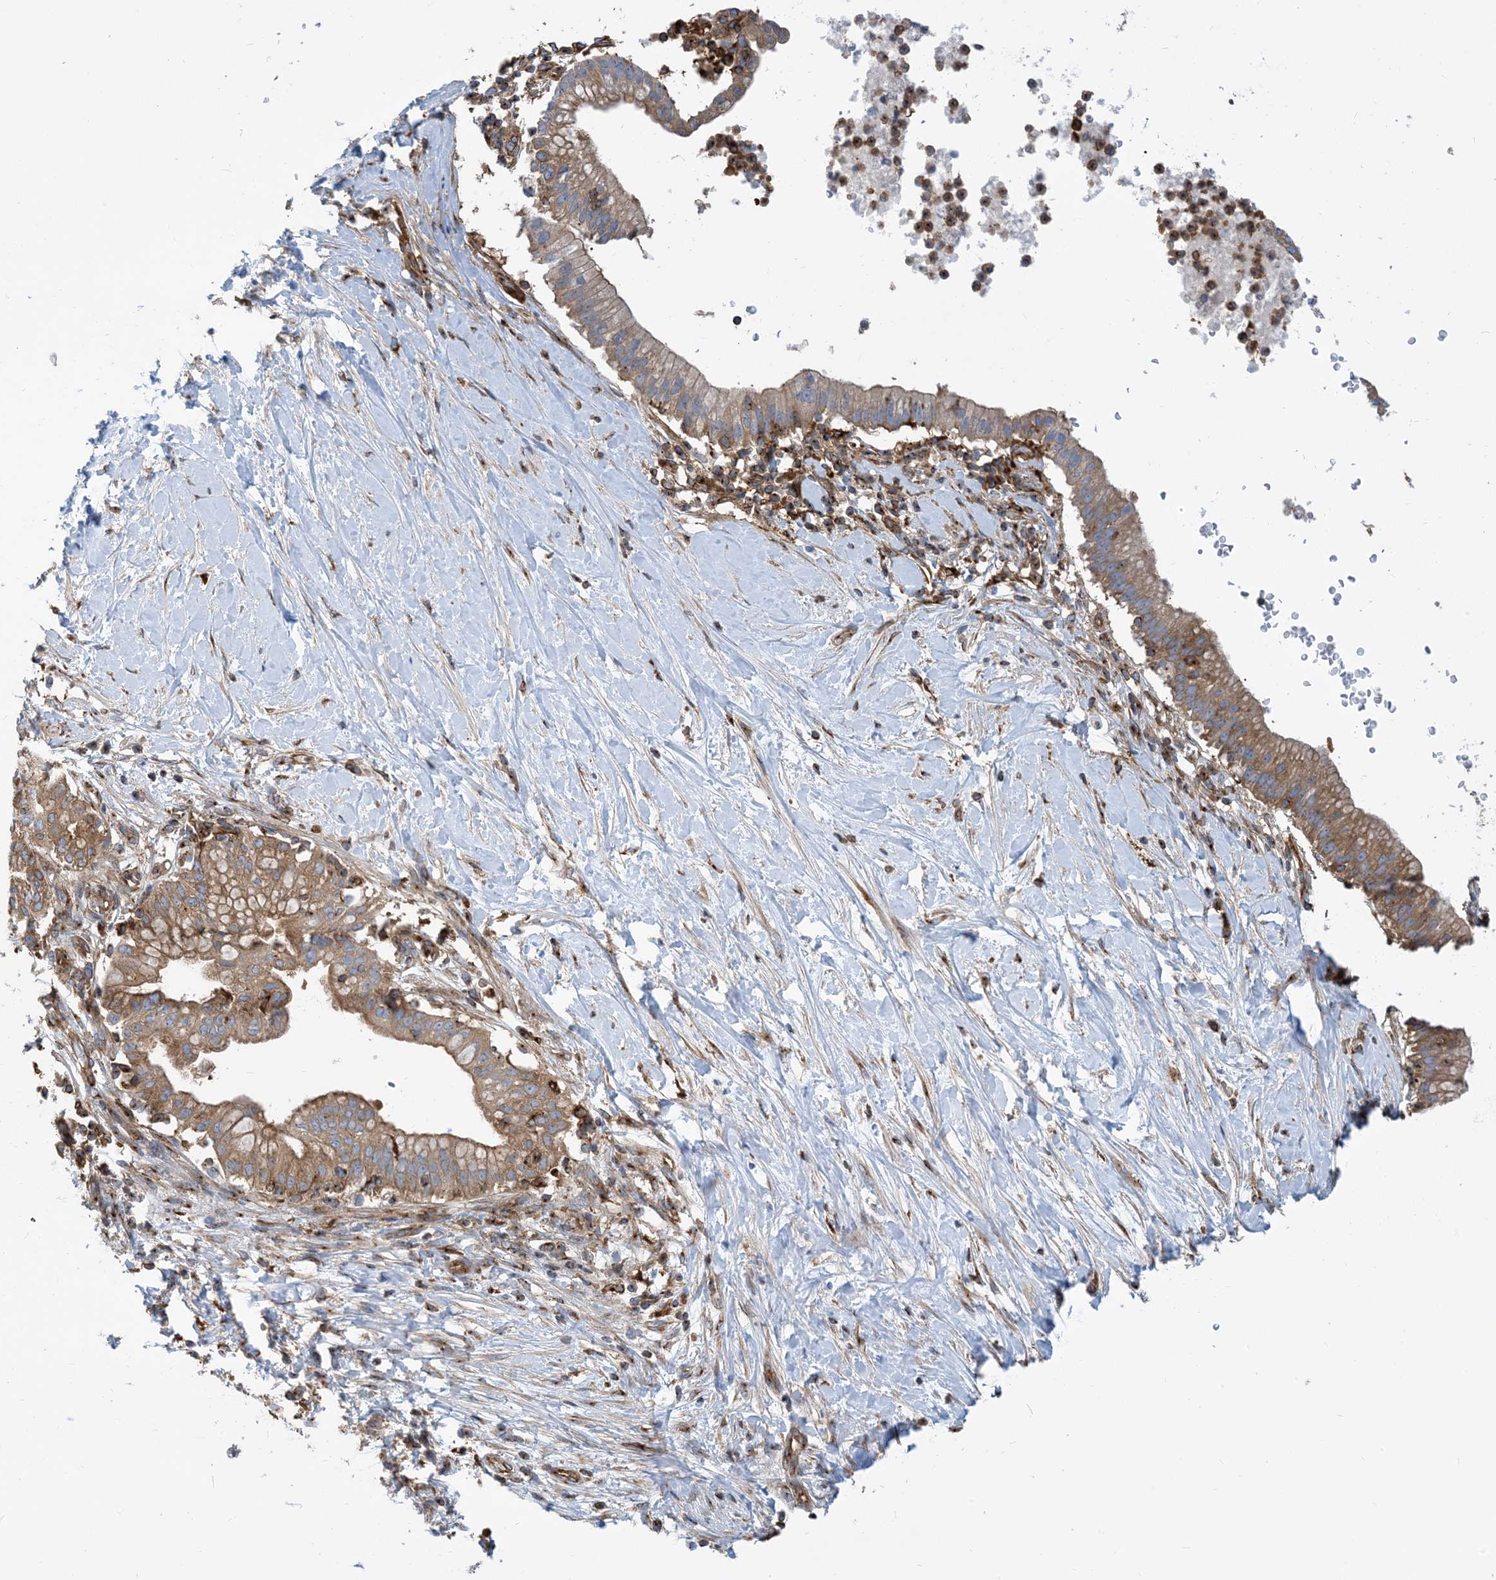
{"staining": {"intensity": "moderate", "quantity": ">75%", "location": "cytoplasmic/membranous"}, "tissue": "pancreatic cancer", "cell_type": "Tumor cells", "image_type": "cancer", "snomed": [{"axis": "morphology", "description": "Adenocarcinoma, NOS"}, {"axis": "topography", "description": "Pancreas"}], "caption": "Protein positivity by IHC demonstrates moderate cytoplasmic/membranous positivity in approximately >75% of tumor cells in pancreatic cancer.", "gene": "DYNC1LI1", "patient": {"sex": "male", "age": 68}}